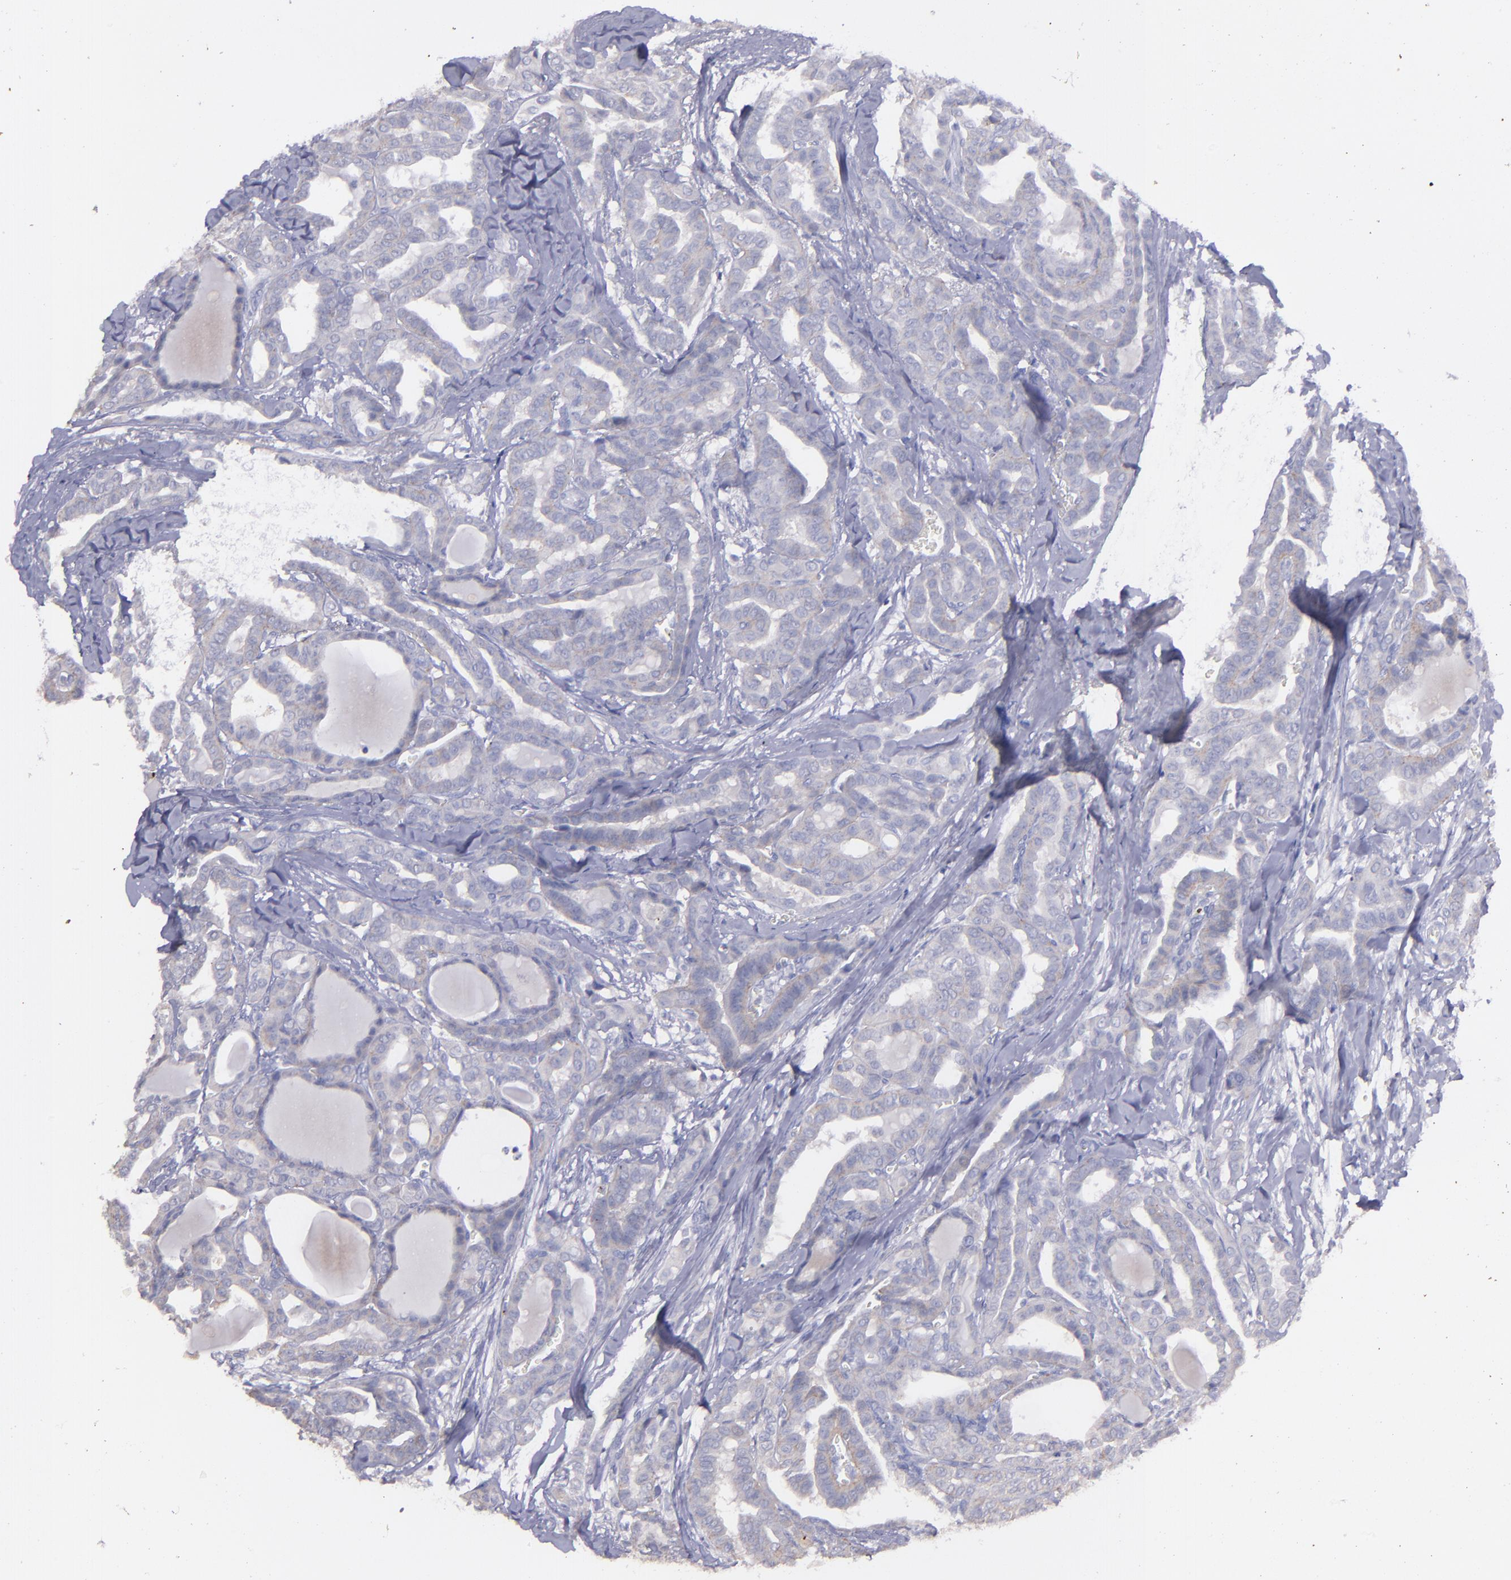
{"staining": {"intensity": "negative", "quantity": "none", "location": "none"}, "tissue": "thyroid cancer", "cell_type": "Tumor cells", "image_type": "cancer", "snomed": [{"axis": "morphology", "description": "Carcinoma, NOS"}, {"axis": "topography", "description": "Thyroid gland"}], "caption": "An immunohistochemistry (IHC) histopathology image of thyroid carcinoma is shown. There is no staining in tumor cells of thyroid carcinoma.", "gene": "SNAP25", "patient": {"sex": "female", "age": 91}}